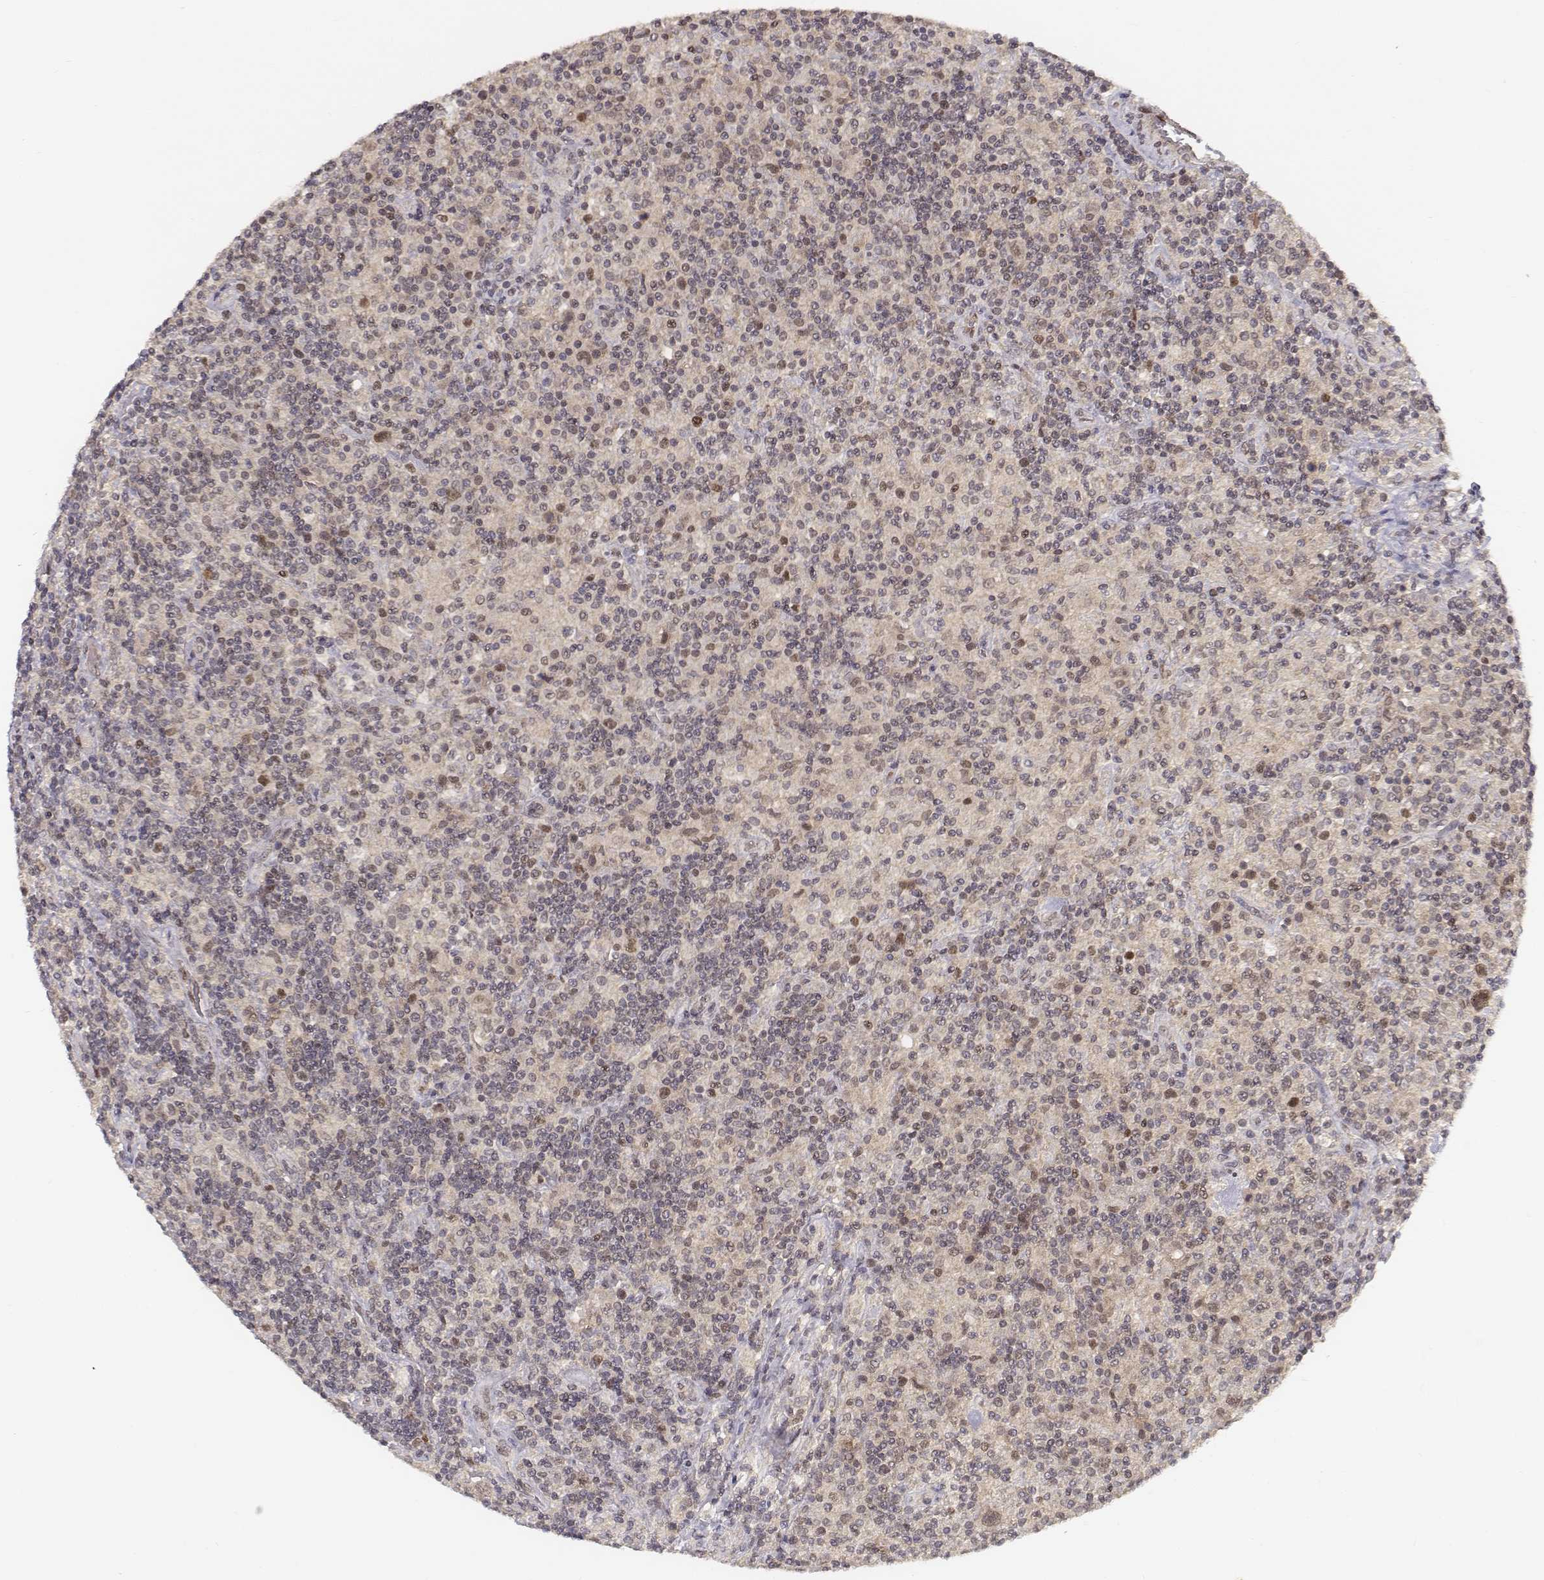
{"staining": {"intensity": "negative", "quantity": "none", "location": "none"}, "tissue": "lymphoma", "cell_type": "Tumor cells", "image_type": "cancer", "snomed": [{"axis": "morphology", "description": "Hodgkin's disease, NOS"}, {"axis": "topography", "description": "Lymph node"}], "caption": "The photomicrograph reveals no staining of tumor cells in Hodgkin's disease. (Brightfield microscopy of DAB immunohistochemistry at high magnification).", "gene": "FANCD2", "patient": {"sex": "male", "age": 70}}